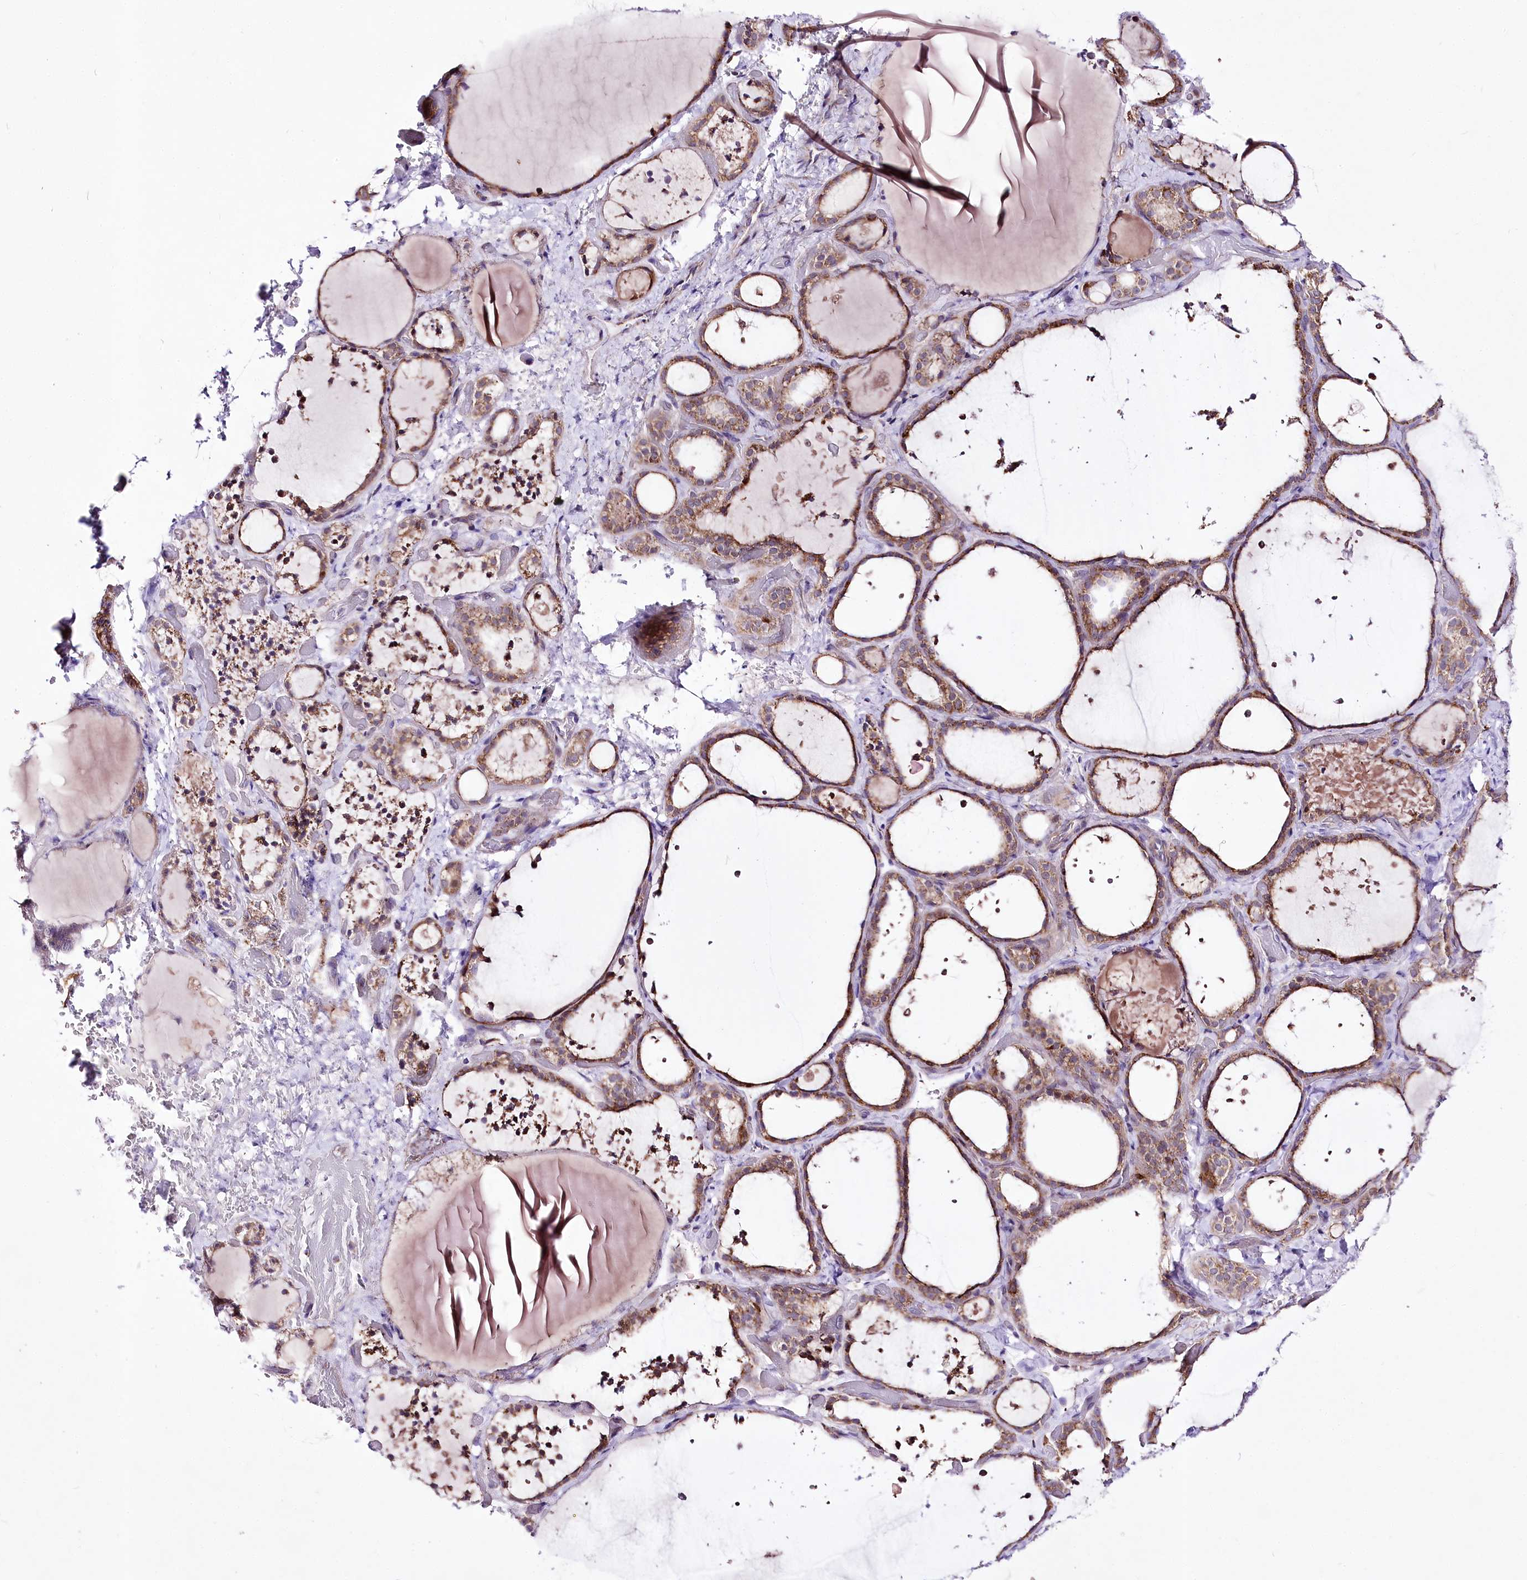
{"staining": {"intensity": "moderate", "quantity": ">75%", "location": "cytoplasmic/membranous"}, "tissue": "thyroid gland", "cell_type": "Glandular cells", "image_type": "normal", "snomed": [{"axis": "morphology", "description": "Normal tissue, NOS"}, {"axis": "topography", "description": "Thyroid gland"}], "caption": "Thyroid gland stained with immunohistochemistry demonstrates moderate cytoplasmic/membranous staining in approximately >75% of glandular cells.", "gene": "ATE1", "patient": {"sex": "female", "age": 44}}